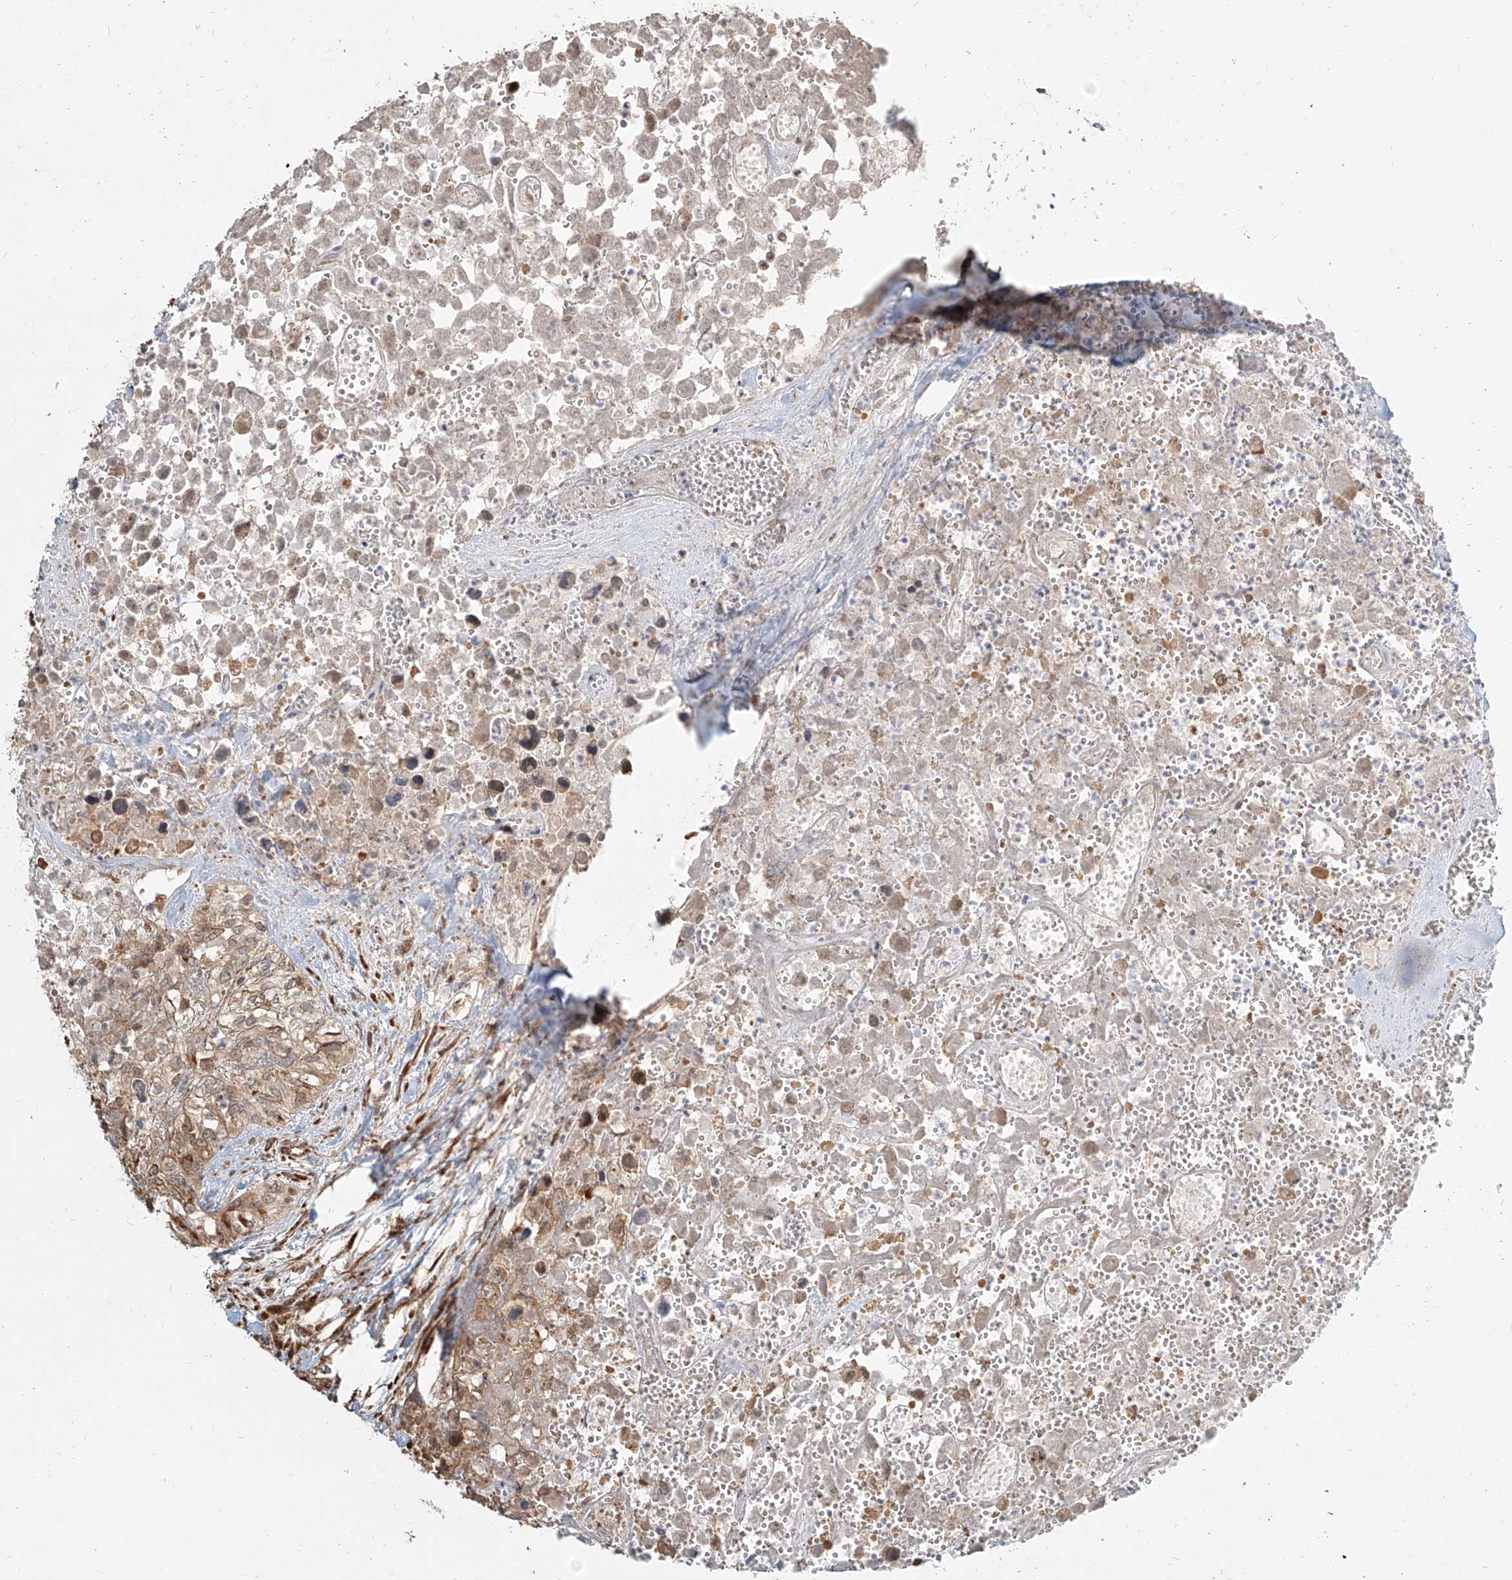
{"staining": {"intensity": "moderate", "quantity": ">75%", "location": "cytoplasmic/membranous"}, "tissue": "testis cancer", "cell_type": "Tumor cells", "image_type": "cancer", "snomed": [{"axis": "morphology", "description": "Carcinoma, Embryonal, NOS"}, {"axis": "topography", "description": "Testis"}], "caption": "Immunohistochemistry (DAB (3,3'-diaminobenzidine)) staining of human testis cancer (embryonal carcinoma) displays moderate cytoplasmic/membranous protein staining in about >75% of tumor cells.", "gene": "UBE2K", "patient": {"sex": "male", "age": 31}}